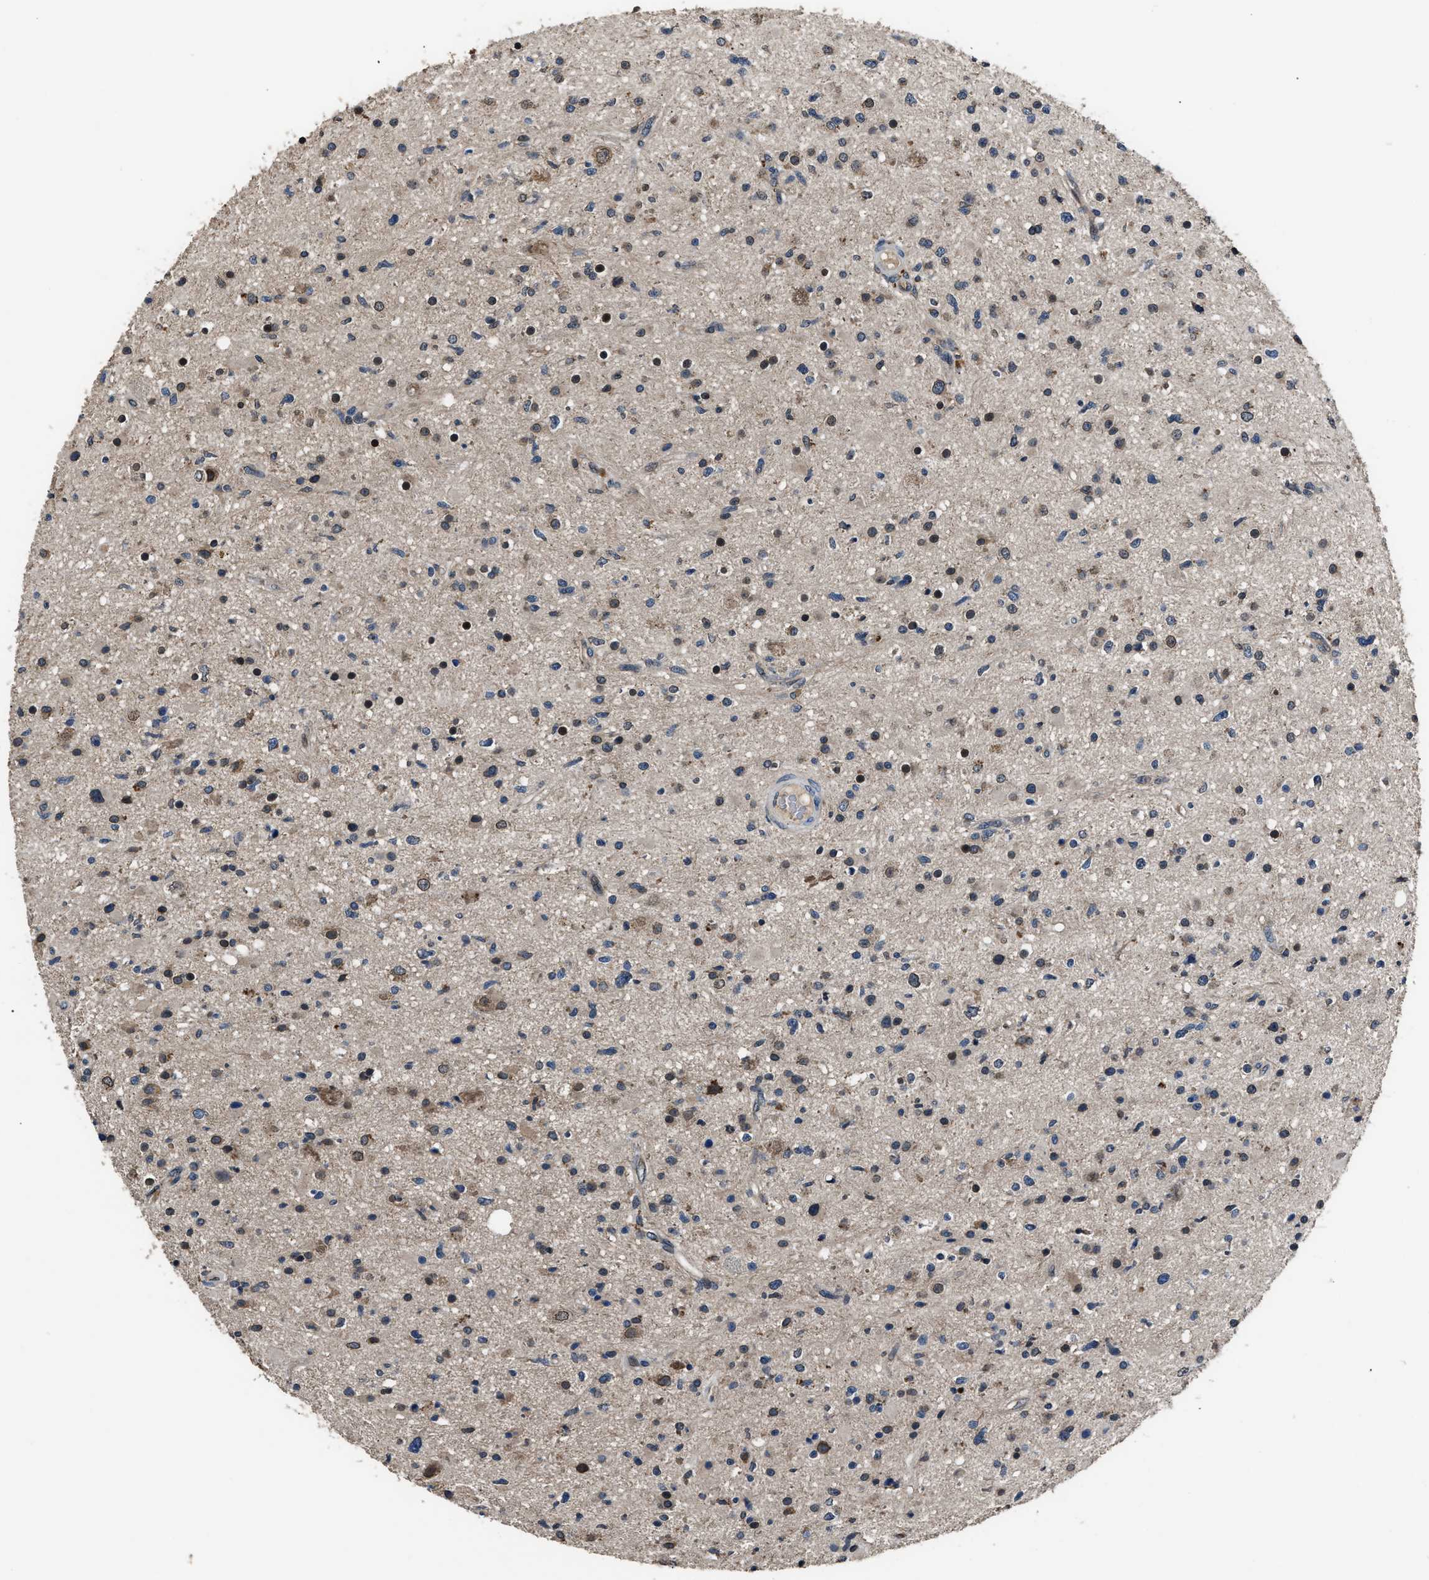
{"staining": {"intensity": "moderate", "quantity": "25%-75%", "location": "cytoplasmic/membranous,nuclear"}, "tissue": "glioma", "cell_type": "Tumor cells", "image_type": "cancer", "snomed": [{"axis": "morphology", "description": "Glioma, malignant, High grade"}, {"axis": "topography", "description": "Brain"}], "caption": "High-magnification brightfield microscopy of malignant glioma (high-grade) stained with DAB (3,3'-diaminobenzidine) (brown) and counterstained with hematoxylin (blue). tumor cells exhibit moderate cytoplasmic/membranous and nuclear expression is present in approximately25%-75% of cells.", "gene": "TNRC18", "patient": {"sex": "male", "age": 33}}